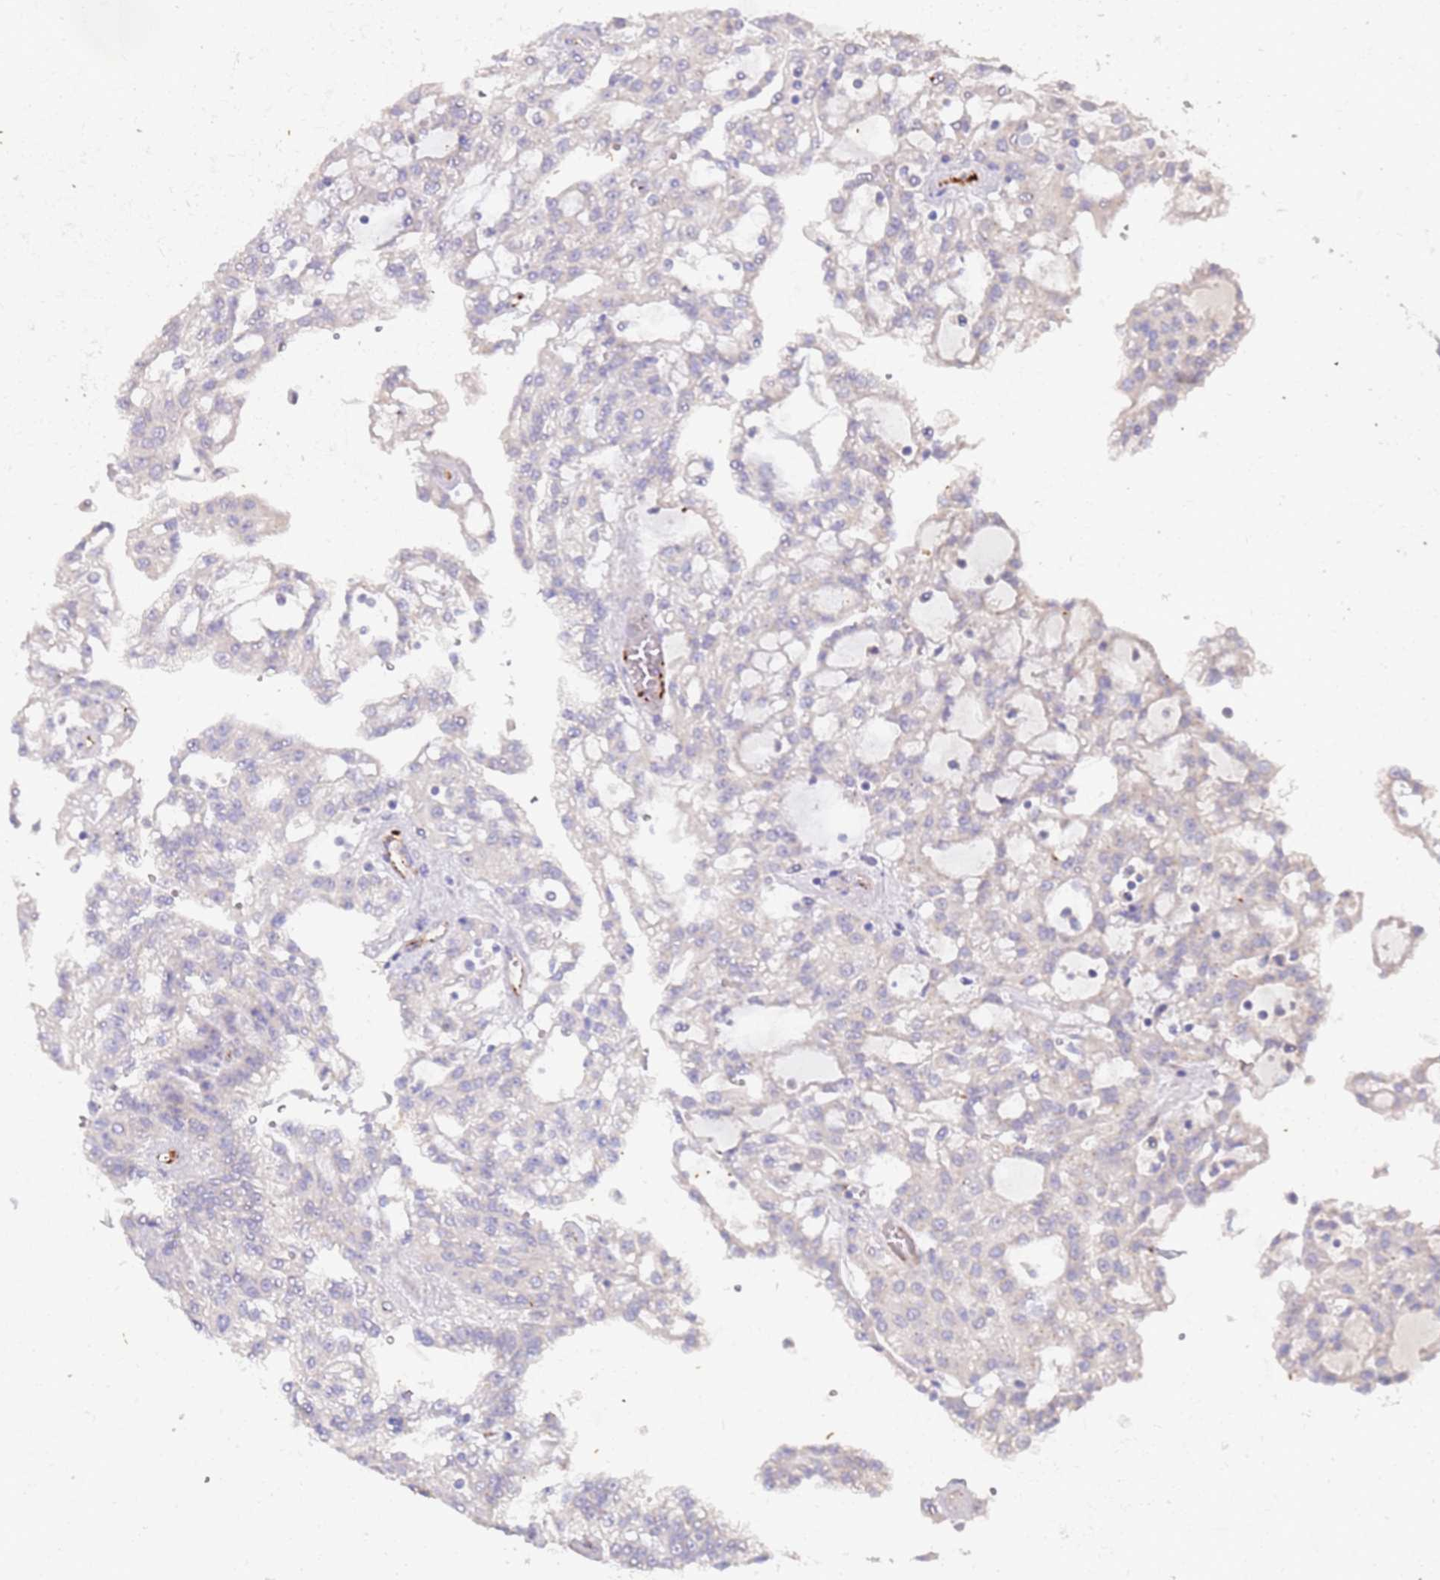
{"staining": {"intensity": "negative", "quantity": "none", "location": "none"}, "tissue": "renal cancer", "cell_type": "Tumor cells", "image_type": "cancer", "snomed": [{"axis": "morphology", "description": "Adenocarcinoma, NOS"}, {"axis": "topography", "description": "Kidney"}], "caption": "Renal cancer (adenocarcinoma) was stained to show a protein in brown. There is no significant staining in tumor cells.", "gene": "NMUR2", "patient": {"sex": "male", "age": 63}}